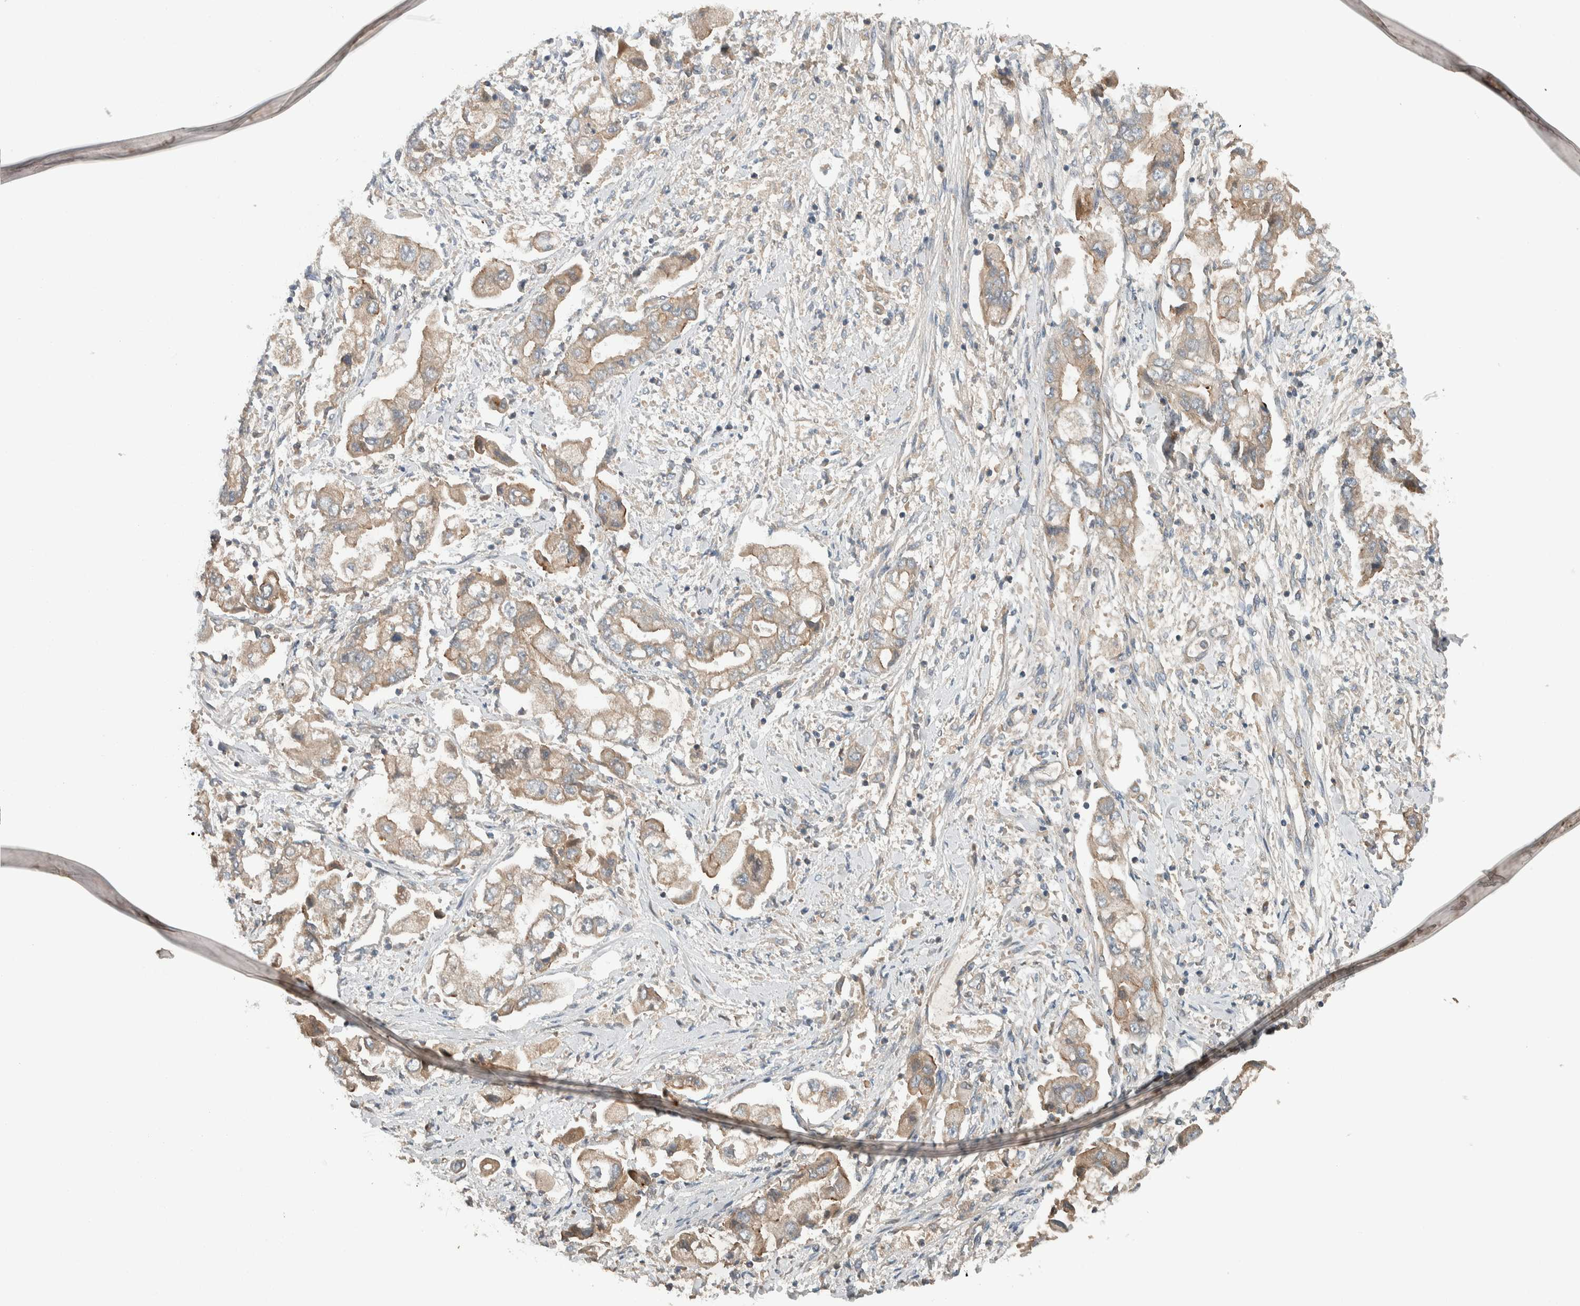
{"staining": {"intensity": "weak", "quantity": ">75%", "location": "cytoplasmic/membranous"}, "tissue": "stomach cancer", "cell_type": "Tumor cells", "image_type": "cancer", "snomed": [{"axis": "morphology", "description": "Normal tissue, NOS"}, {"axis": "morphology", "description": "Adenocarcinoma, NOS"}, {"axis": "topography", "description": "Stomach"}], "caption": "Immunohistochemistry of human stomach cancer (adenocarcinoma) displays low levels of weak cytoplasmic/membranous expression in approximately >75% of tumor cells. The staining was performed using DAB, with brown indicating positive protein expression. Nuclei are stained blue with hematoxylin.", "gene": "ARMC7", "patient": {"sex": "male", "age": 62}}